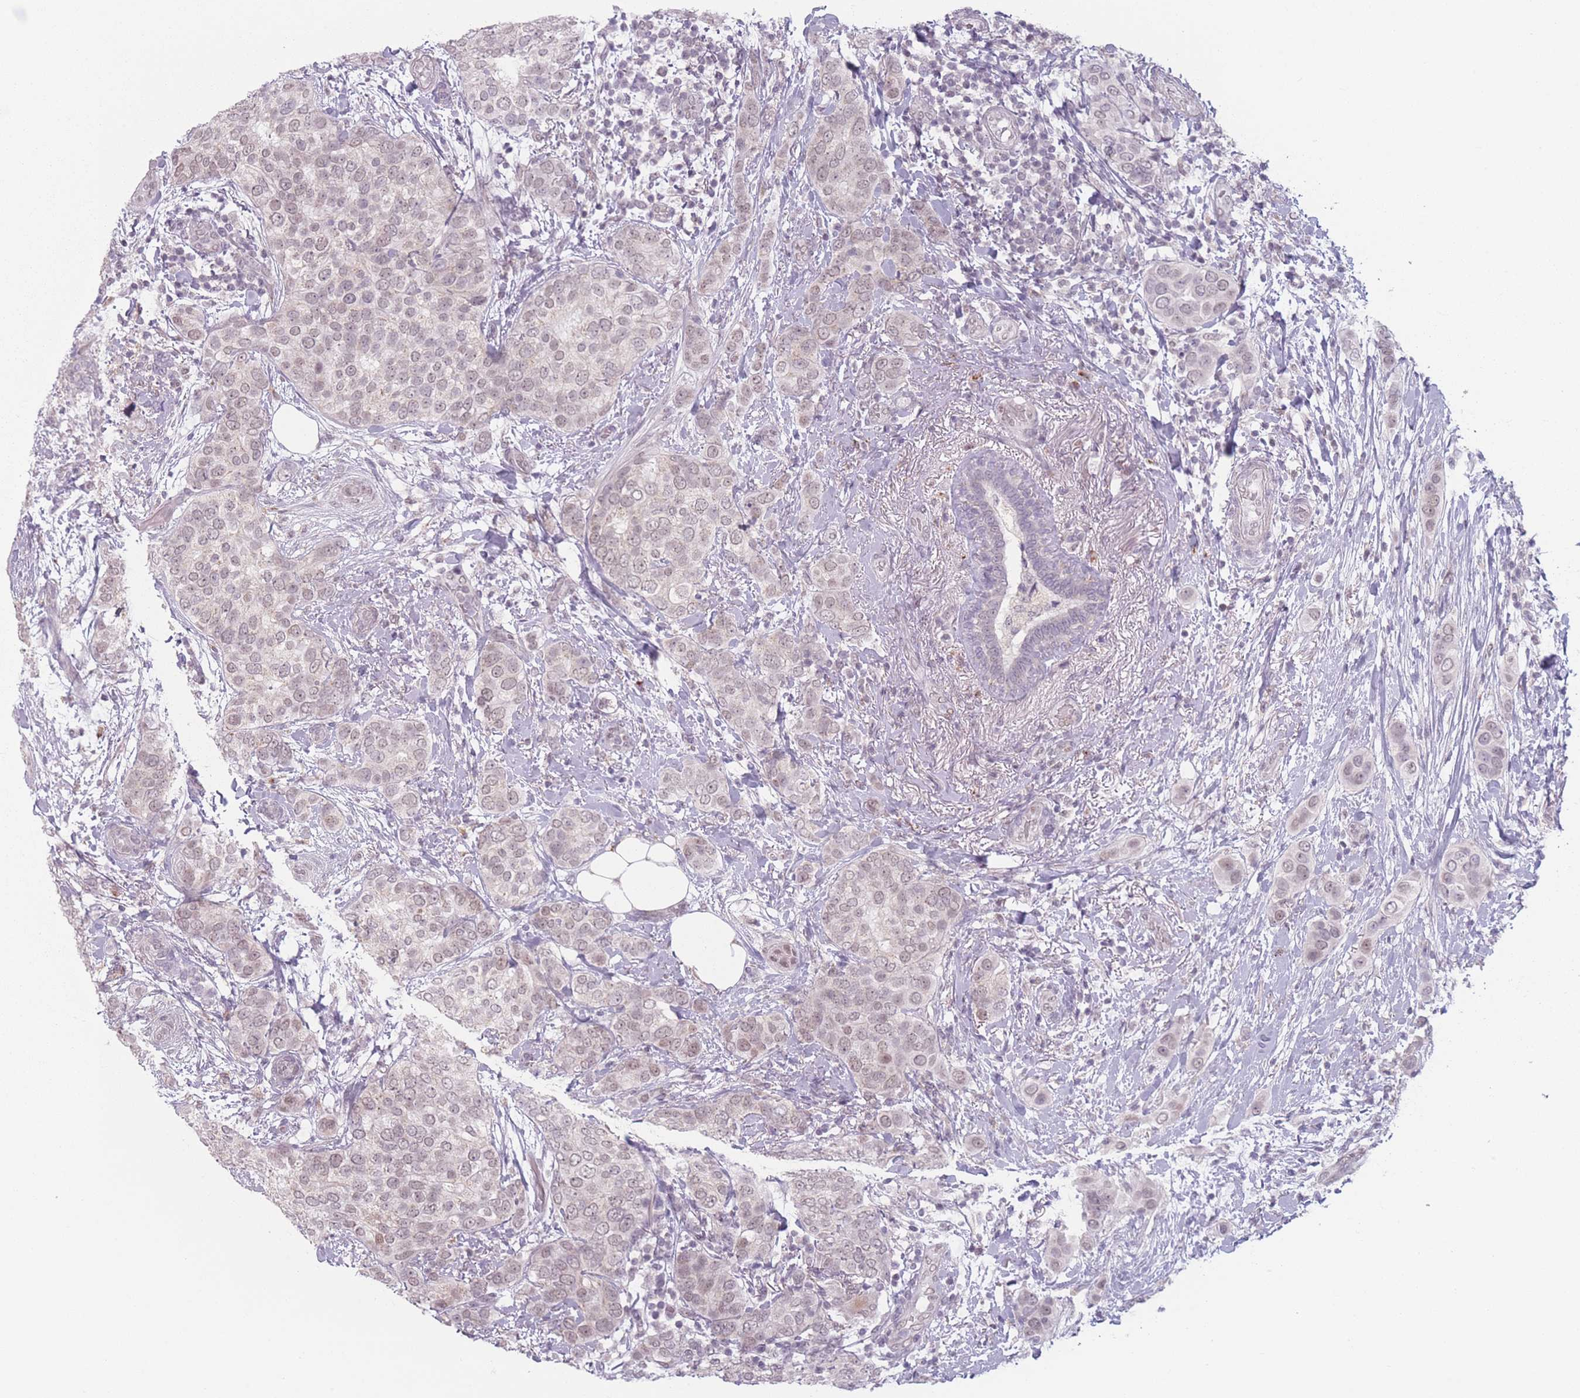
{"staining": {"intensity": "weak", "quantity": ">75%", "location": "nuclear"}, "tissue": "breast cancer", "cell_type": "Tumor cells", "image_type": "cancer", "snomed": [{"axis": "morphology", "description": "Lobular carcinoma"}, {"axis": "topography", "description": "Breast"}], "caption": "Breast lobular carcinoma stained with a protein marker shows weak staining in tumor cells.", "gene": "OR10C1", "patient": {"sex": "female", "age": 51}}